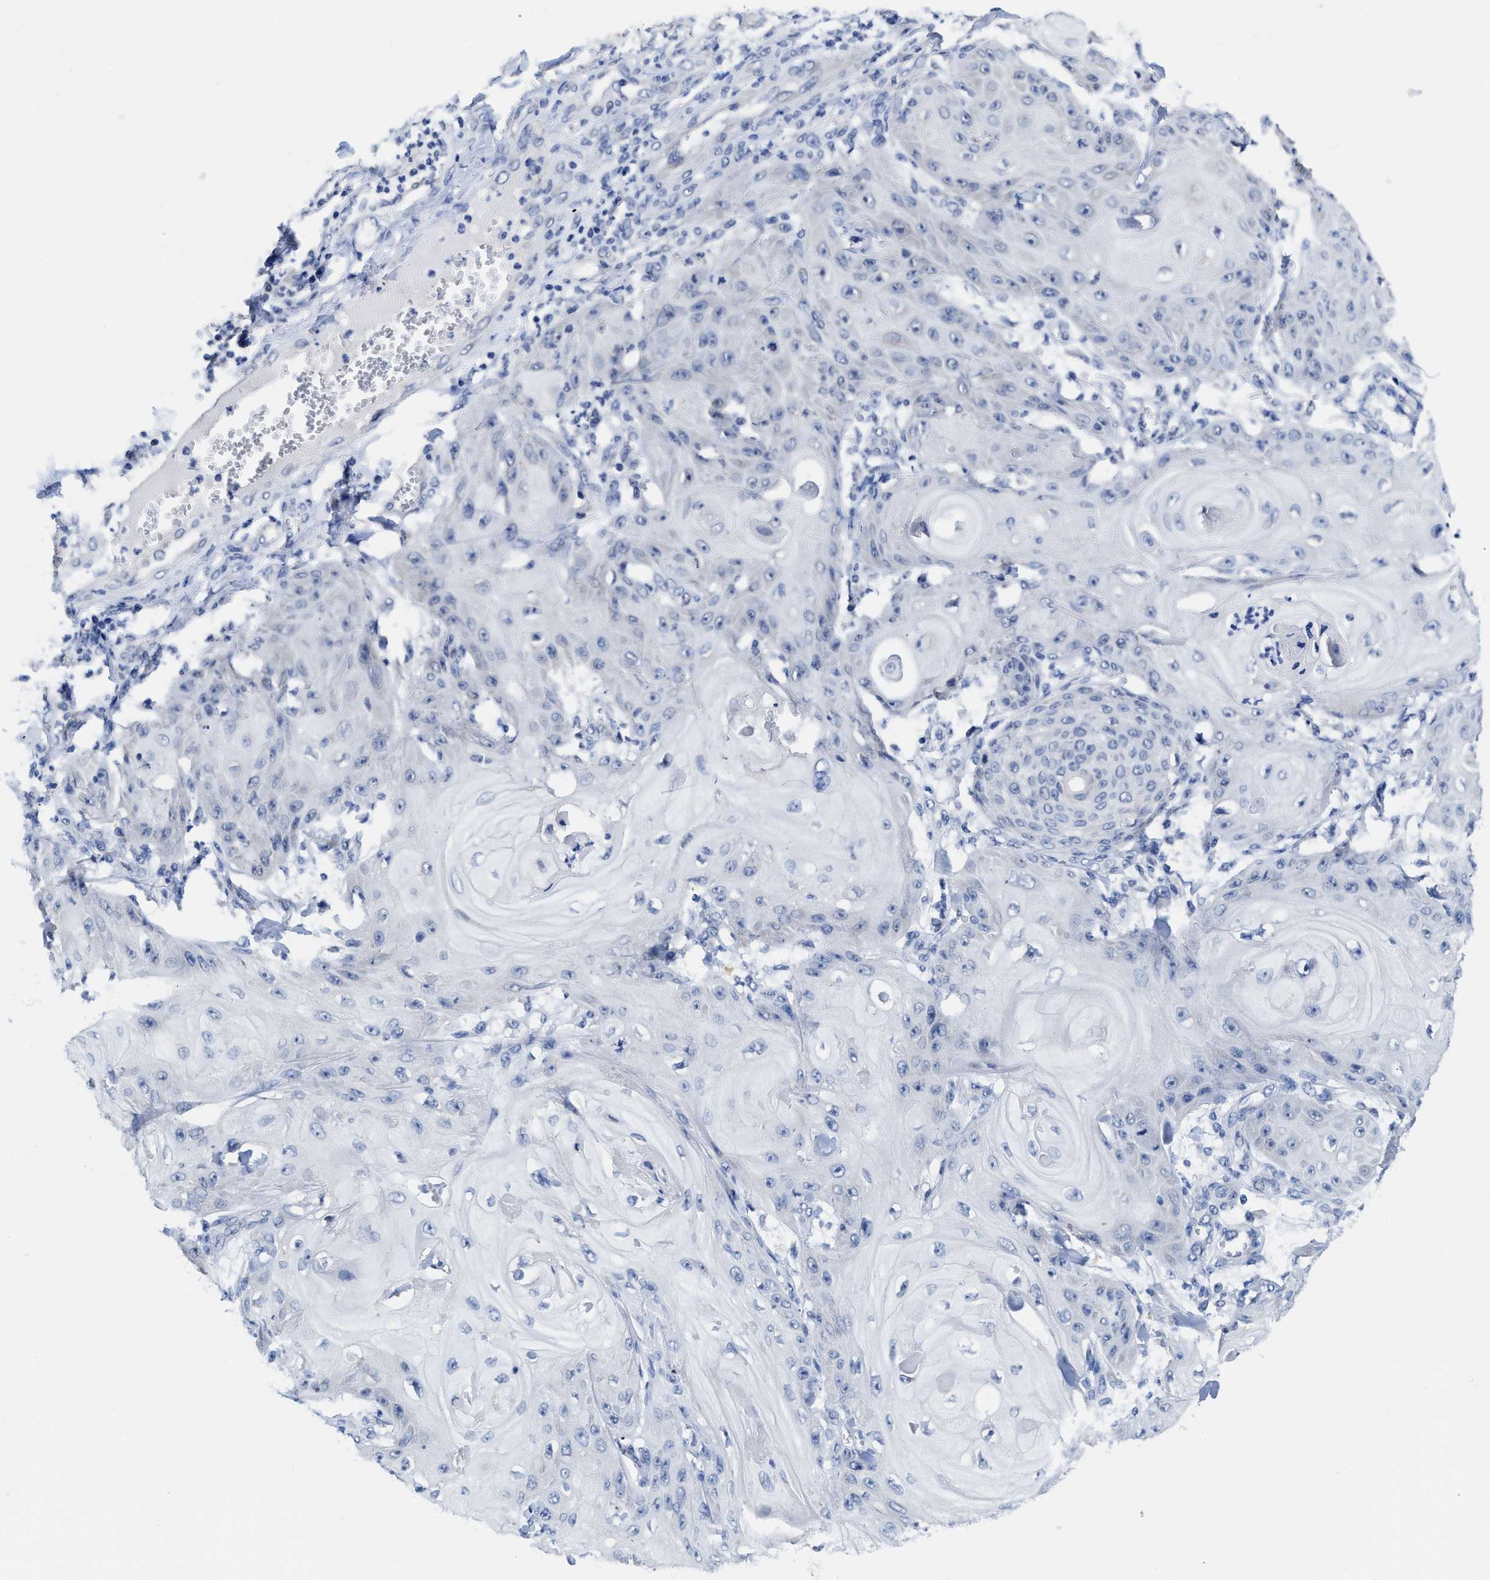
{"staining": {"intensity": "negative", "quantity": "none", "location": "none"}, "tissue": "skin cancer", "cell_type": "Tumor cells", "image_type": "cancer", "snomed": [{"axis": "morphology", "description": "Squamous cell carcinoma, NOS"}, {"axis": "topography", "description": "Skin"}], "caption": "Image shows no protein positivity in tumor cells of skin squamous cell carcinoma tissue. (DAB (3,3'-diaminobenzidine) IHC, high magnification).", "gene": "HOOK1", "patient": {"sex": "male", "age": 74}}